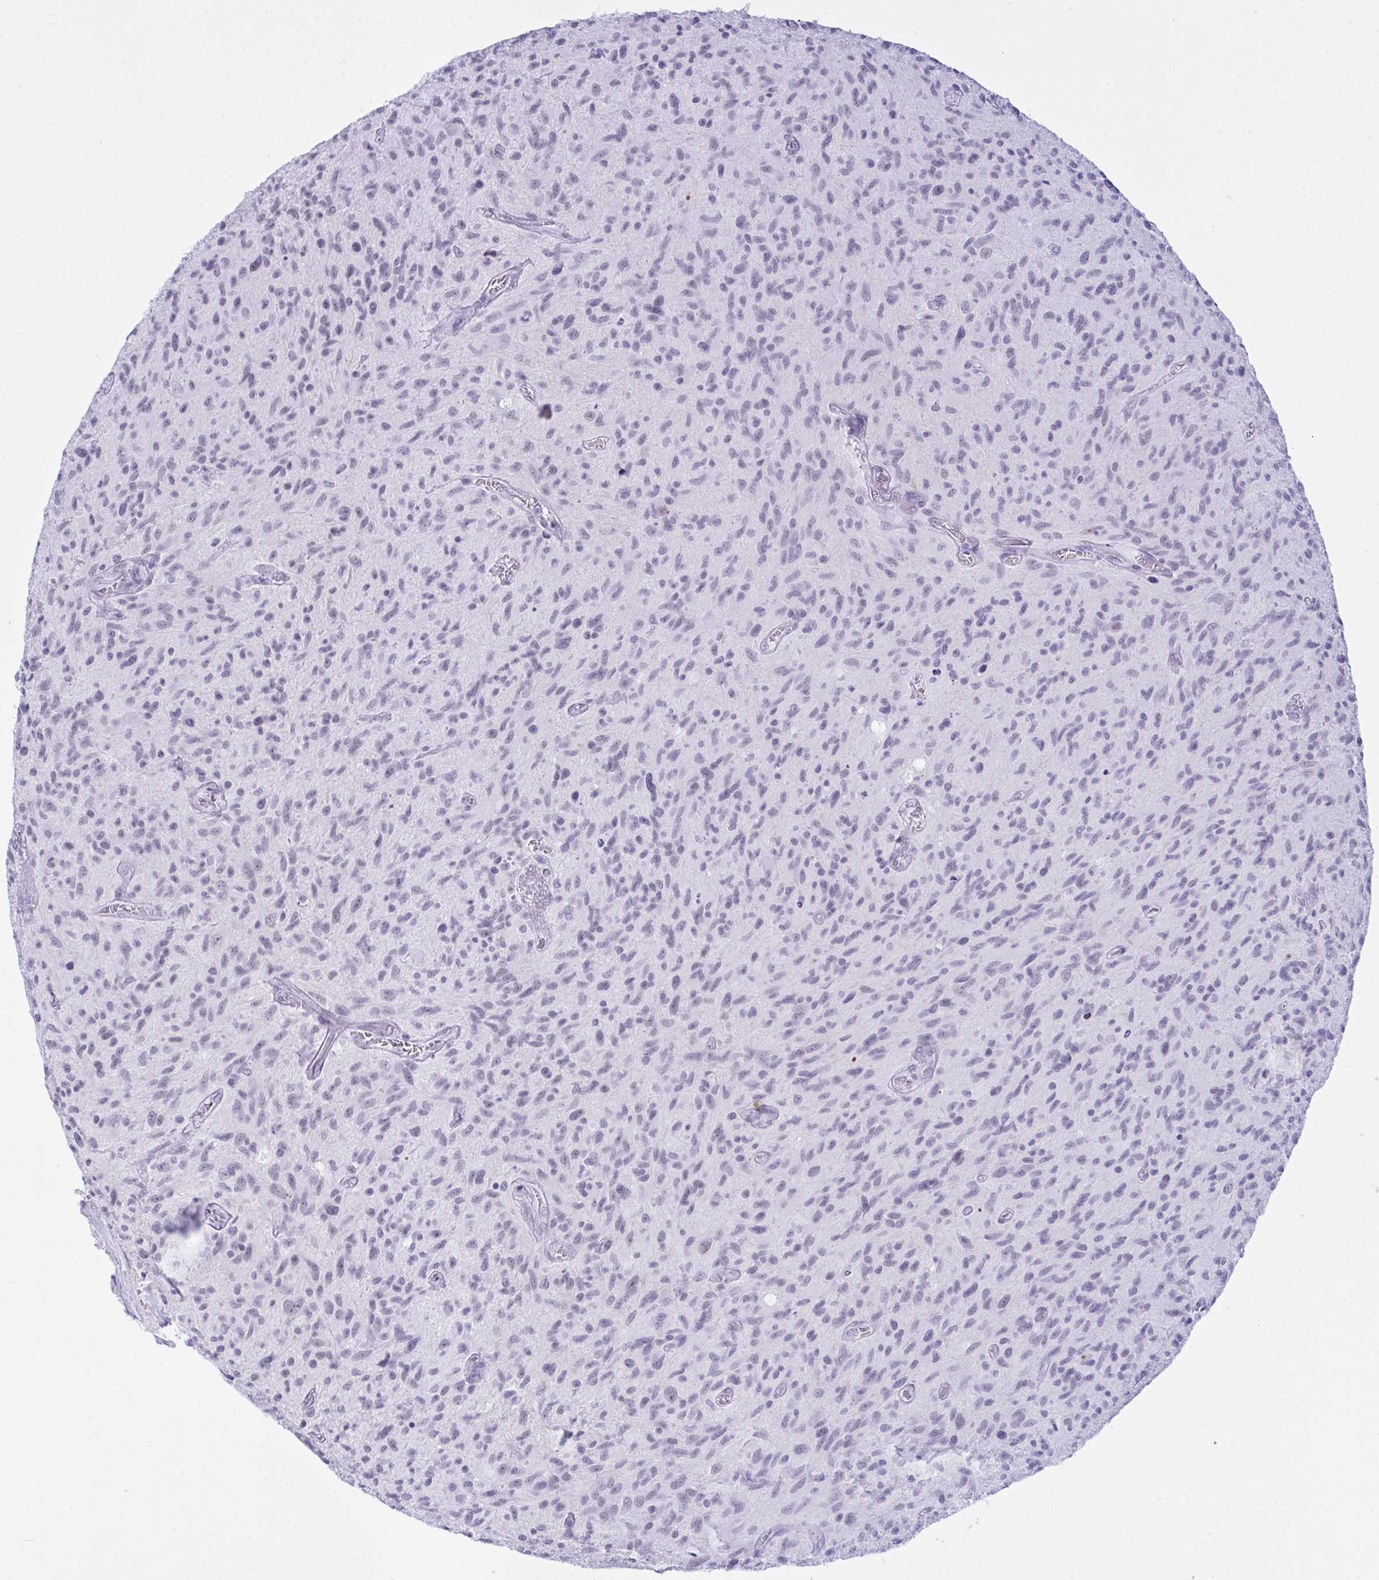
{"staining": {"intensity": "negative", "quantity": "none", "location": "none"}, "tissue": "glioma", "cell_type": "Tumor cells", "image_type": "cancer", "snomed": [{"axis": "morphology", "description": "Glioma, malignant, High grade"}, {"axis": "topography", "description": "Brain"}], "caption": "IHC histopathology image of glioma stained for a protein (brown), which shows no staining in tumor cells.", "gene": "ELN", "patient": {"sex": "male", "age": 75}}